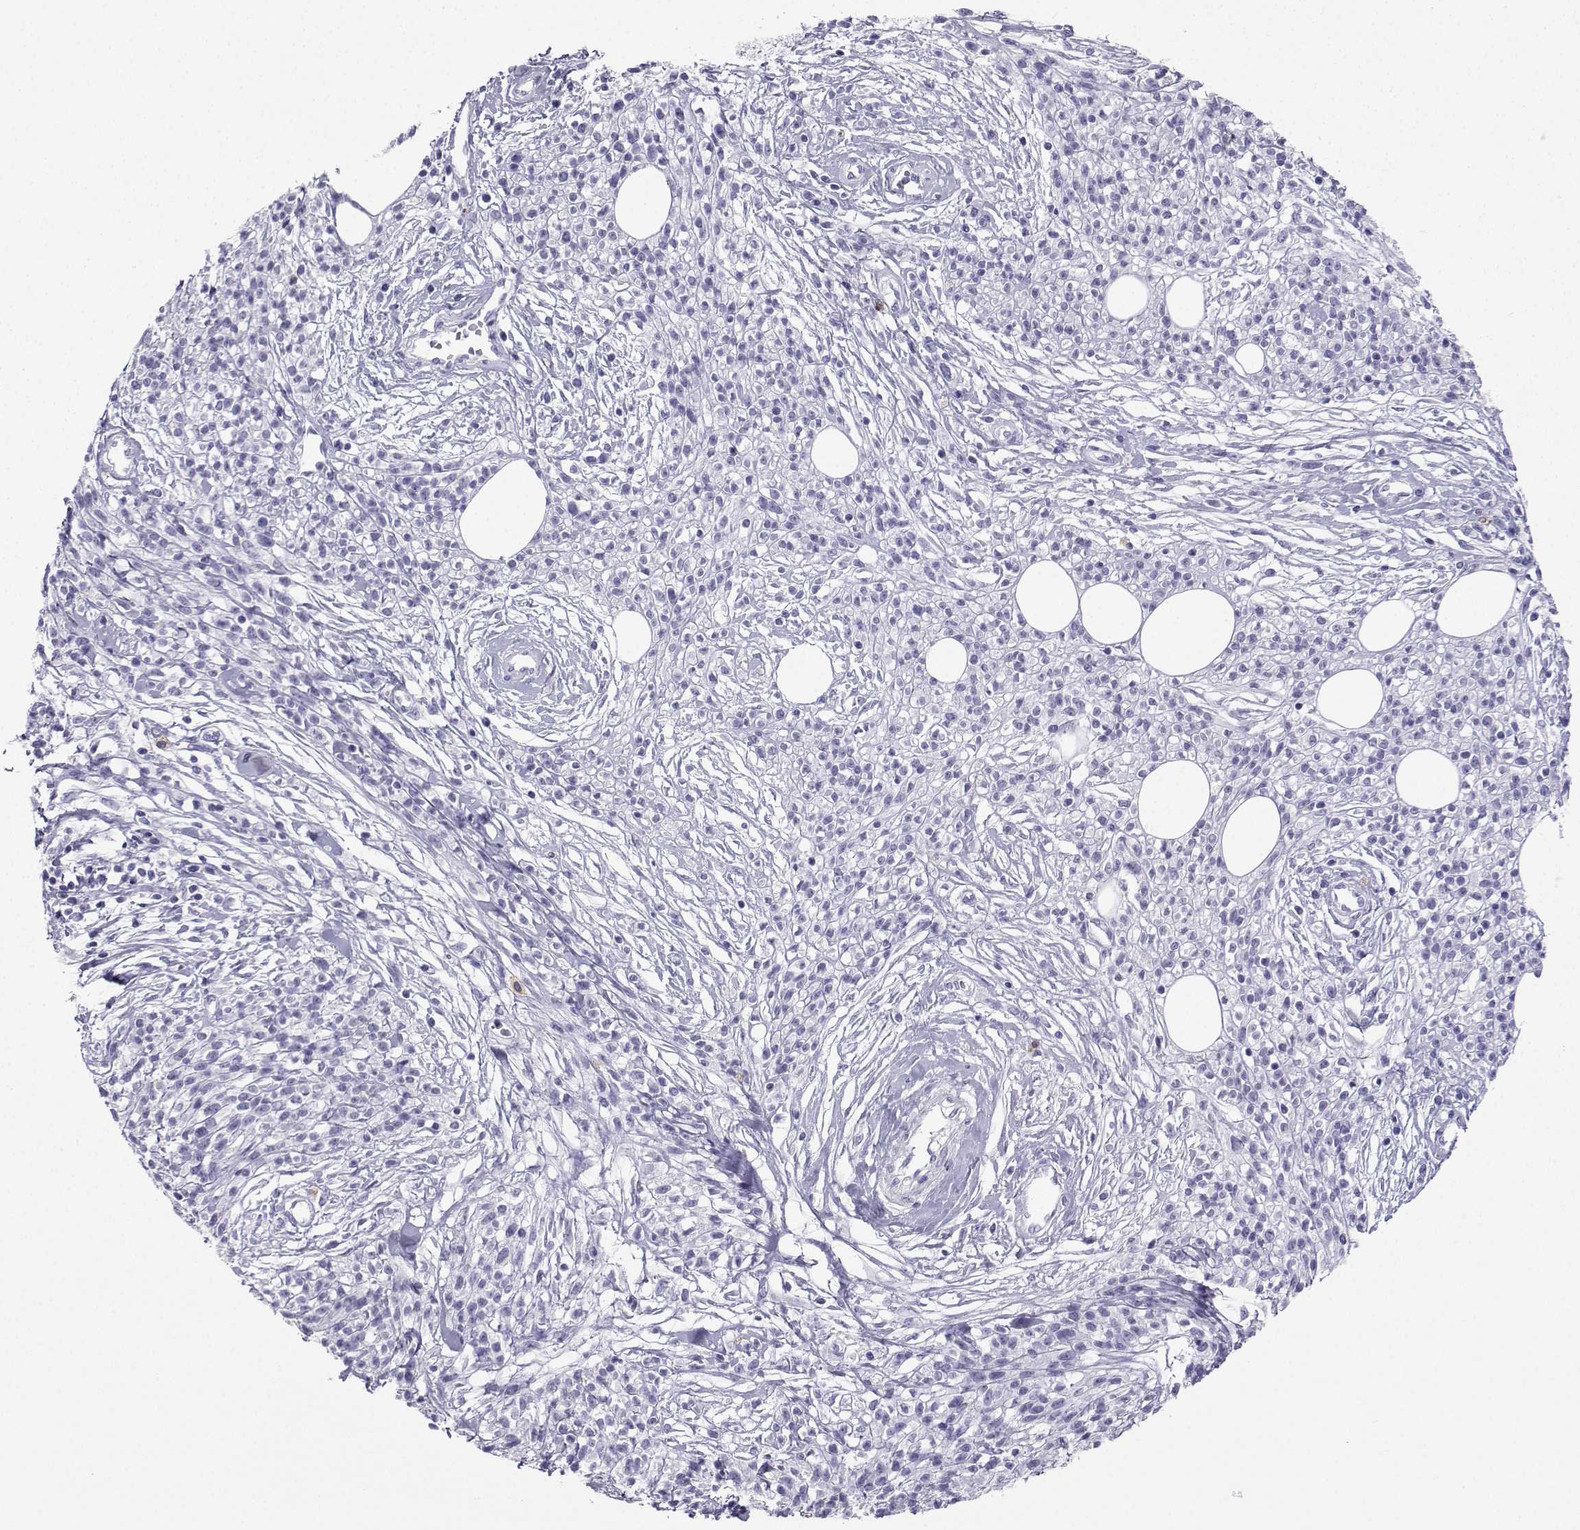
{"staining": {"intensity": "negative", "quantity": "none", "location": "none"}, "tissue": "melanoma", "cell_type": "Tumor cells", "image_type": "cancer", "snomed": [{"axis": "morphology", "description": "Malignant melanoma, NOS"}, {"axis": "topography", "description": "Skin"}, {"axis": "topography", "description": "Skin of trunk"}], "caption": "Human malignant melanoma stained for a protein using immunohistochemistry displays no staining in tumor cells.", "gene": "SLC18A2", "patient": {"sex": "male", "age": 74}}